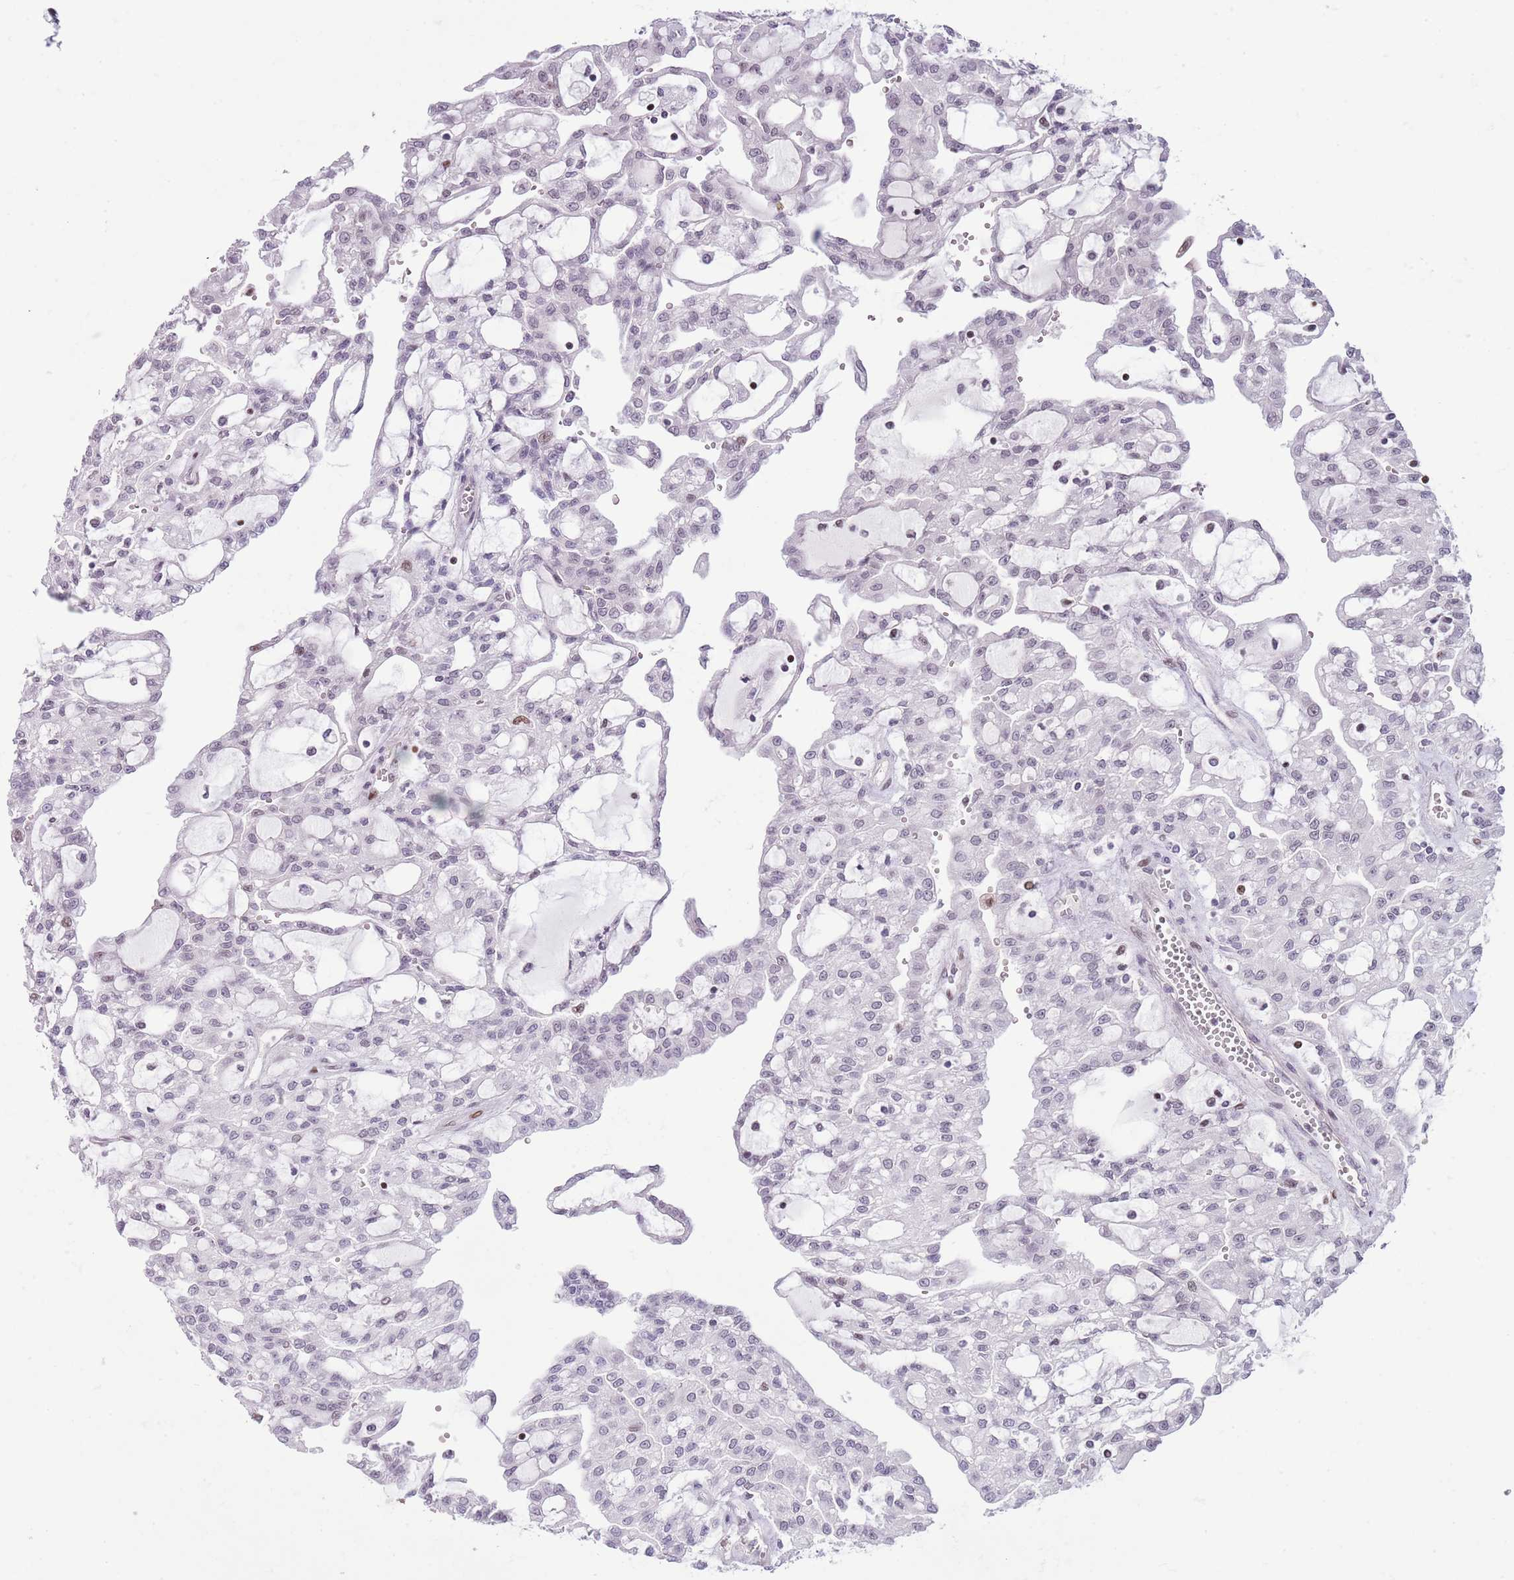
{"staining": {"intensity": "negative", "quantity": "none", "location": "none"}, "tissue": "renal cancer", "cell_type": "Tumor cells", "image_type": "cancer", "snomed": [{"axis": "morphology", "description": "Adenocarcinoma, NOS"}, {"axis": "topography", "description": "Kidney"}], "caption": "Human renal cancer (adenocarcinoma) stained for a protein using IHC exhibits no expression in tumor cells.", "gene": "MFSD10", "patient": {"sex": "male", "age": 63}}